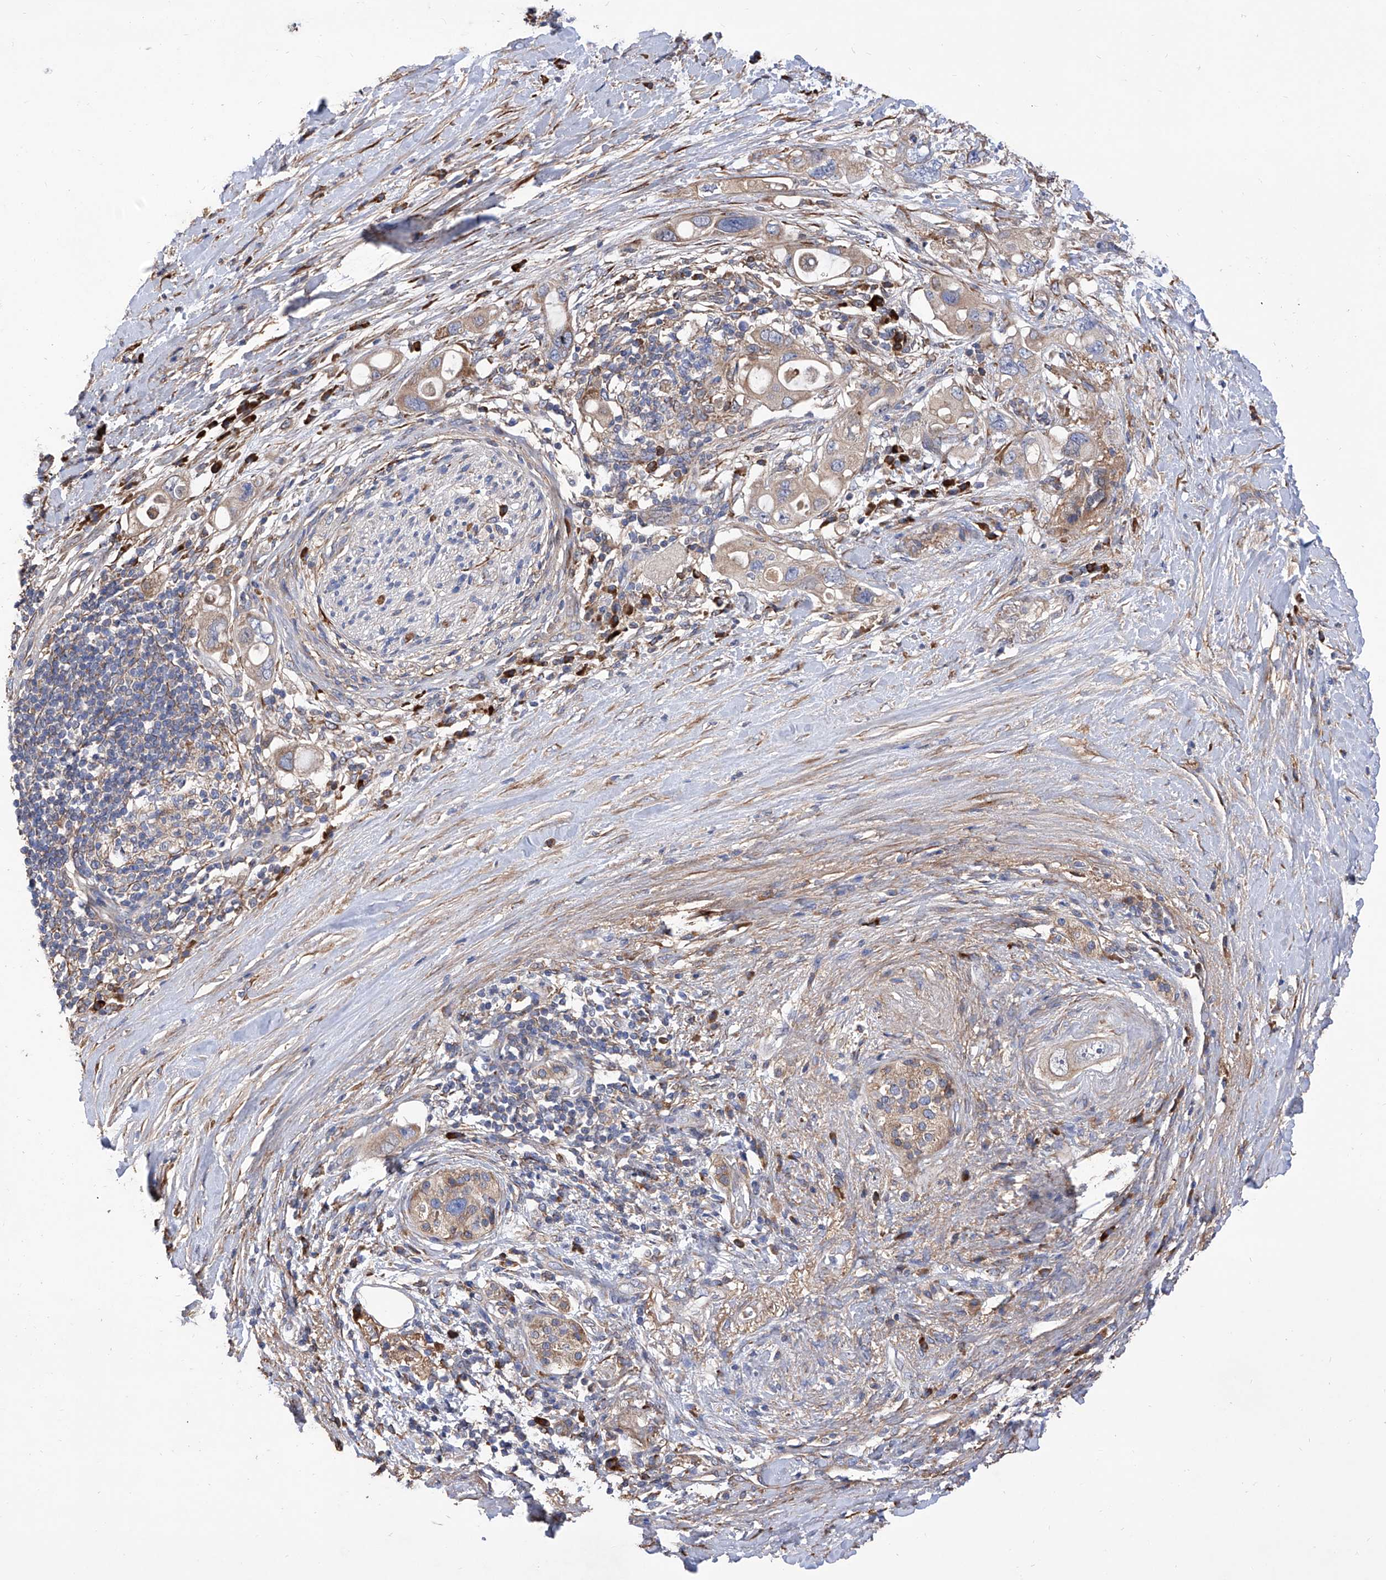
{"staining": {"intensity": "moderate", "quantity": ">75%", "location": "cytoplasmic/membranous"}, "tissue": "pancreatic cancer", "cell_type": "Tumor cells", "image_type": "cancer", "snomed": [{"axis": "morphology", "description": "Adenocarcinoma, NOS"}, {"axis": "topography", "description": "Pancreas"}], "caption": "This photomicrograph shows IHC staining of pancreatic cancer, with medium moderate cytoplasmic/membranous expression in approximately >75% of tumor cells.", "gene": "INPP5B", "patient": {"sex": "female", "age": 56}}